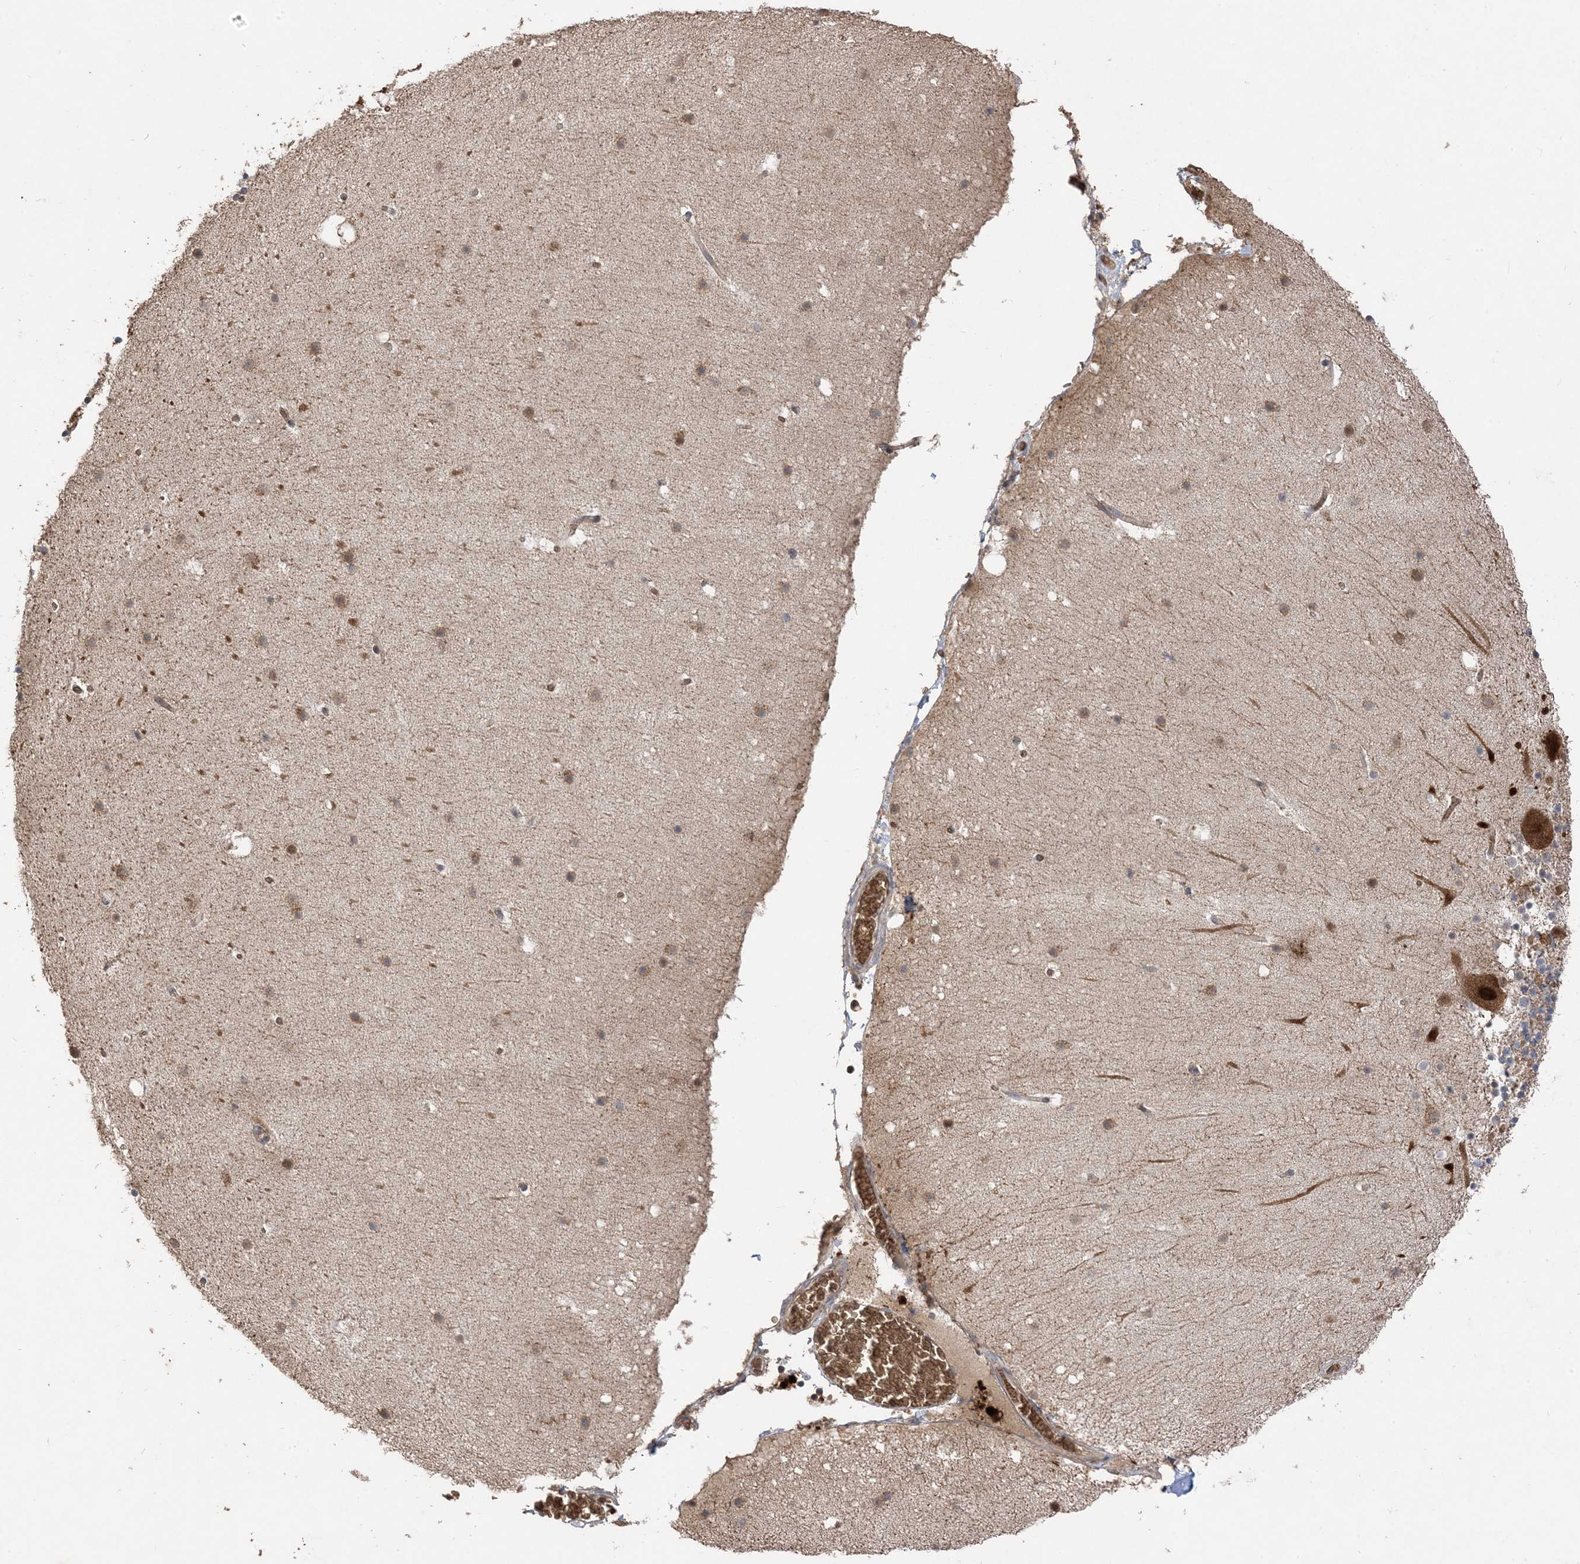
{"staining": {"intensity": "weak", "quantity": "<25%", "location": "cytoplasmic/membranous"}, "tissue": "cerebellum", "cell_type": "Cells in granular layer", "image_type": "normal", "snomed": [{"axis": "morphology", "description": "Normal tissue, NOS"}, {"axis": "topography", "description": "Cerebellum"}], "caption": "Unremarkable cerebellum was stained to show a protein in brown. There is no significant staining in cells in granular layer. Brightfield microscopy of IHC stained with DAB (3,3'-diaminobenzidine) (brown) and hematoxylin (blue), captured at high magnification.", "gene": "PUSL1", "patient": {"sex": "male", "age": 57}}